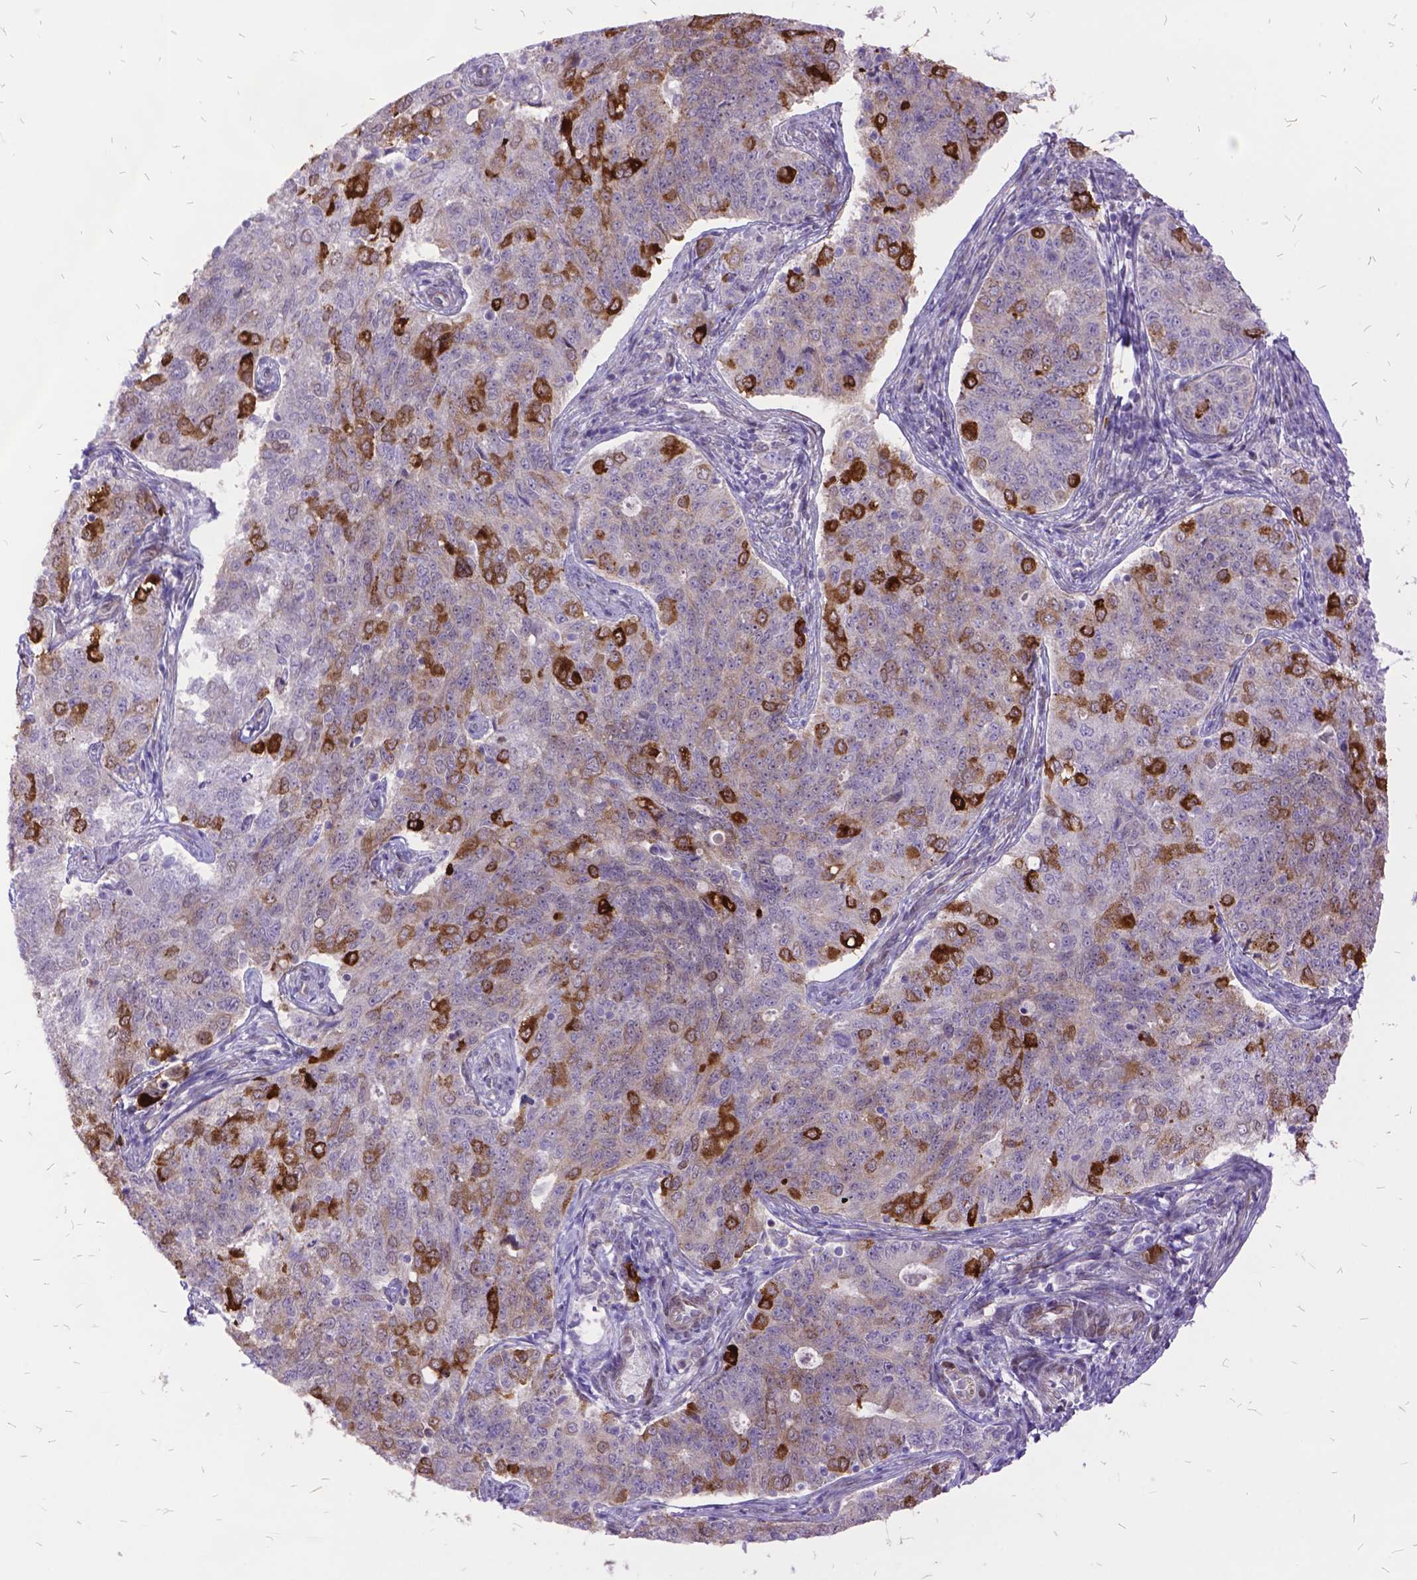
{"staining": {"intensity": "moderate", "quantity": "25%-75%", "location": "cytoplasmic/membranous"}, "tissue": "endometrial cancer", "cell_type": "Tumor cells", "image_type": "cancer", "snomed": [{"axis": "morphology", "description": "Adenocarcinoma, NOS"}, {"axis": "topography", "description": "Endometrium"}], "caption": "Protein expression by IHC demonstrates moderate cytoplasmic/membranous staining in approximately 25%-75% of tumor cells in endometrial cancer. Ihc stains the protein of interest in brown and the nuclei are stained blue.", "gene": "GRB7", "patient": {"sex": "female", "age": 43}}